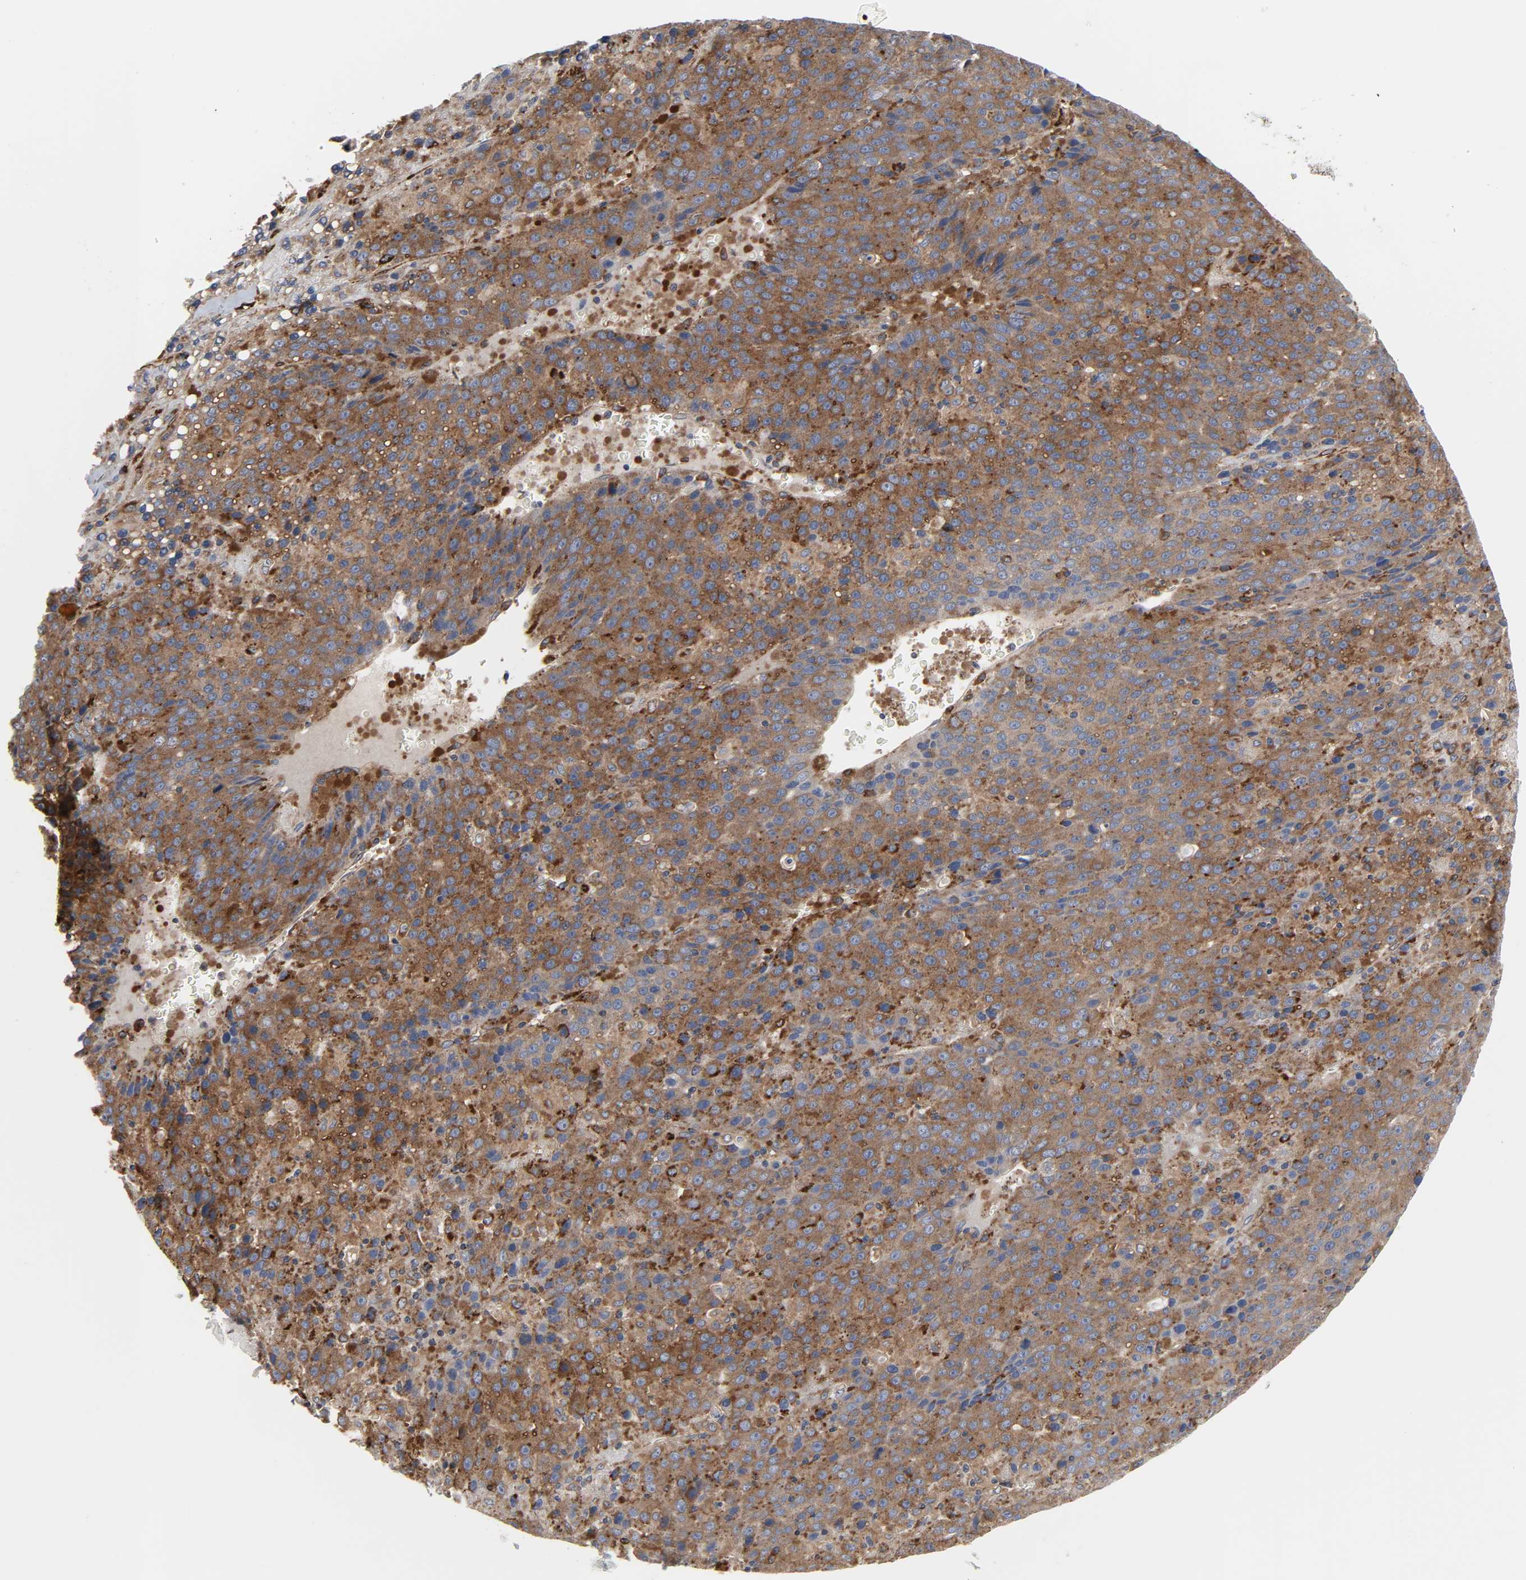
{"staining": {"intensity": "strong", "quantity": ">75%", "location": "cytoplasmic/membranous"}, "tissue": "liver cancer", "cell_type": "Tumor cells", "image_type": "cancer", "snomed": [{"axis": "morphology", "description": "Carcinoma, Hepatocellular, NOS"}, {"axis": "topography", "description": "Liver"}], "caption": "A brown stain highlights strong cytoplasmic/membranous positivity of a protein in hepatocellular carcinoma (liver) tumor cells. The staining was performed using DAB to visualize the protein expression in brown, while the nuclei were stained in blue with hematoxylin (Magnification: 20x).", "gene": "ARHGAP1", "patient": {"sex": "female", "age": 53}}